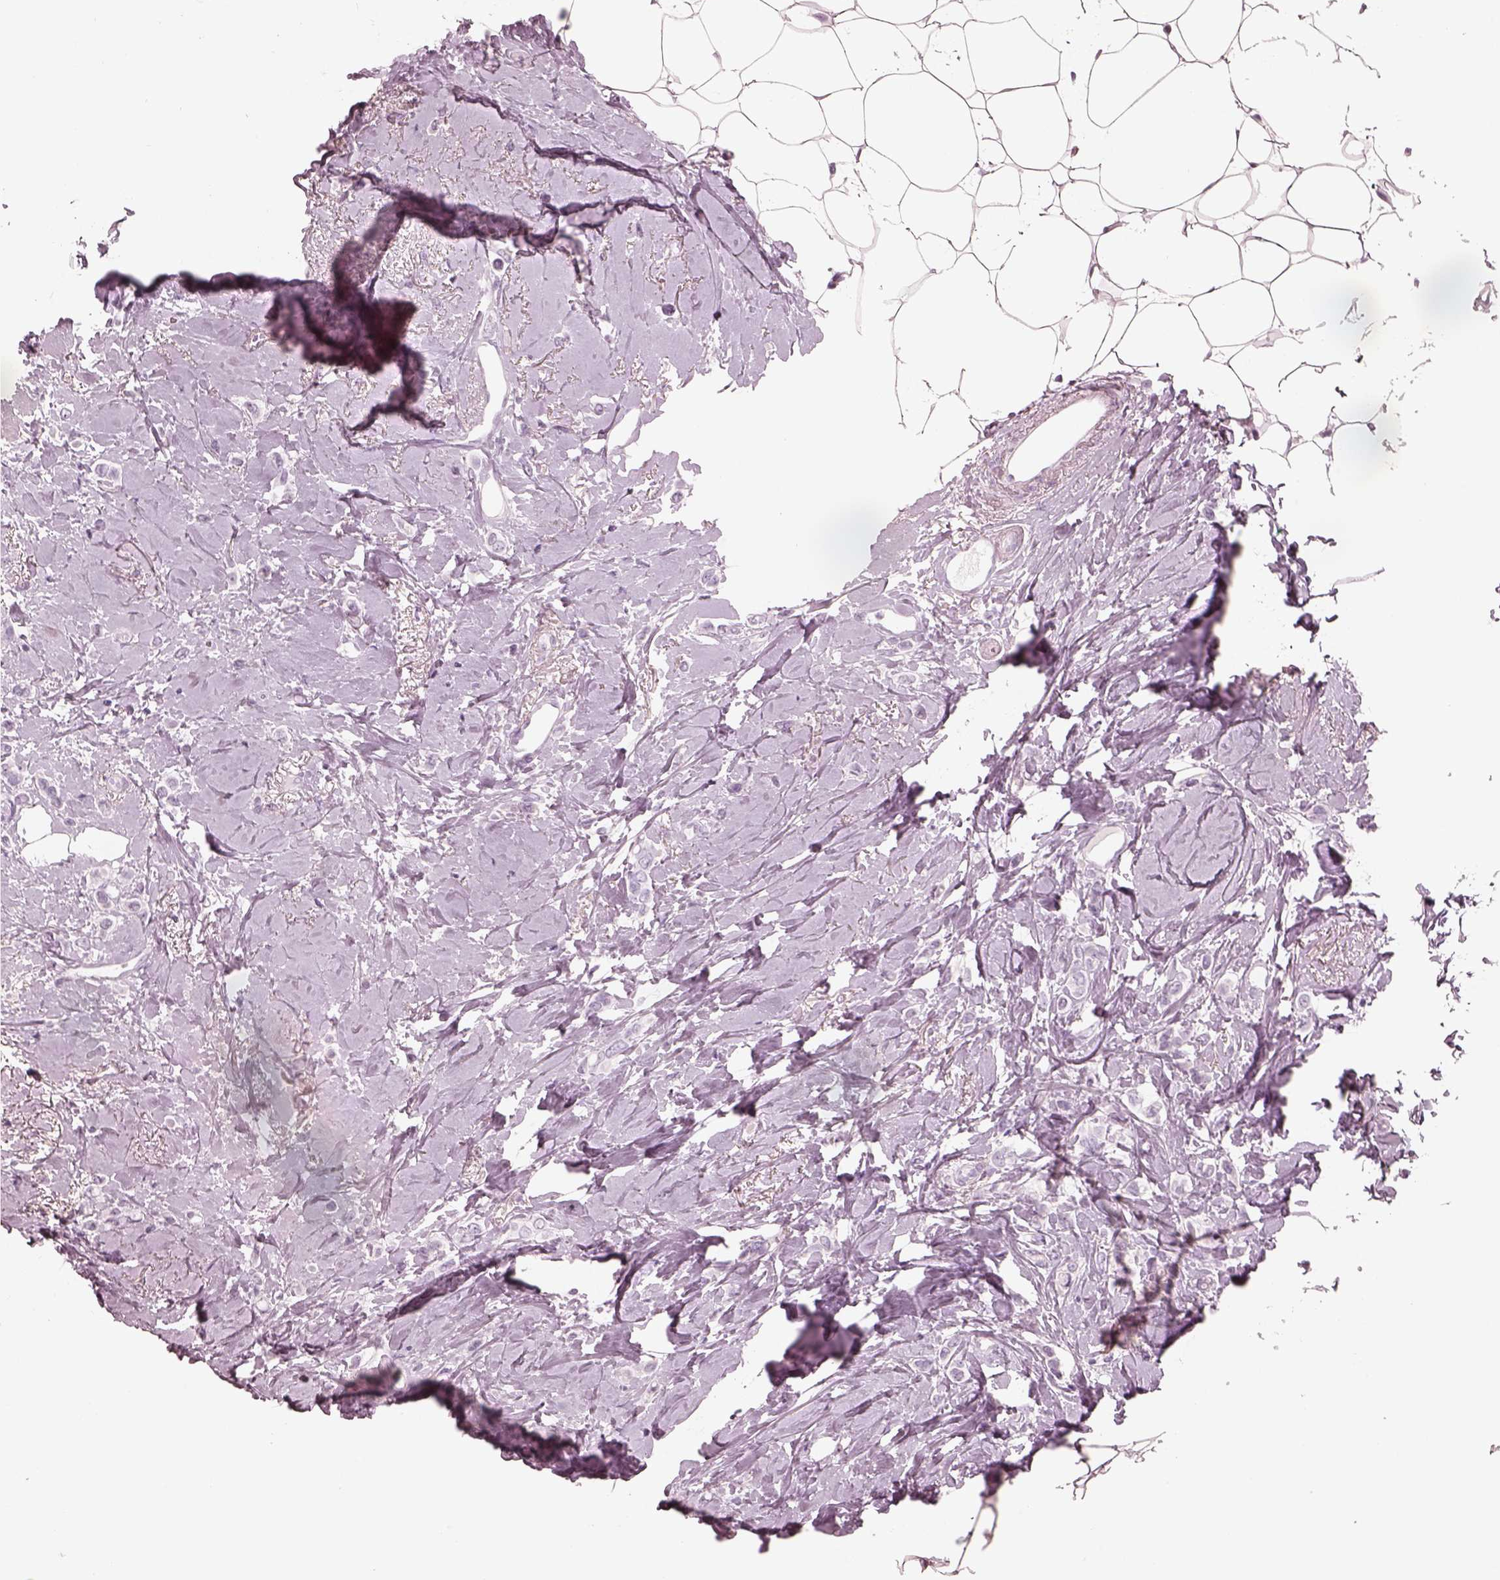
{"staining": {"intensity": "negative", "quantity": "none", "location": "none"}, "tissue": "breast cancer", "cell_type": "Tumor cells", "image_type": "cancer", "snomed": [{"axis": "morphology", "description": "Duct carcinoma"}, {"axis": "topography", "description": "Breast"}], "caption": "Immunohistochemistry (IHC) histopathology image of breast cancer (invasive ductal carcinoma) stained for a protein (brown), which shows no positivity in tumor cells.", "gene": "OPN4", "patient": {"sex": "female", "age": 40}}